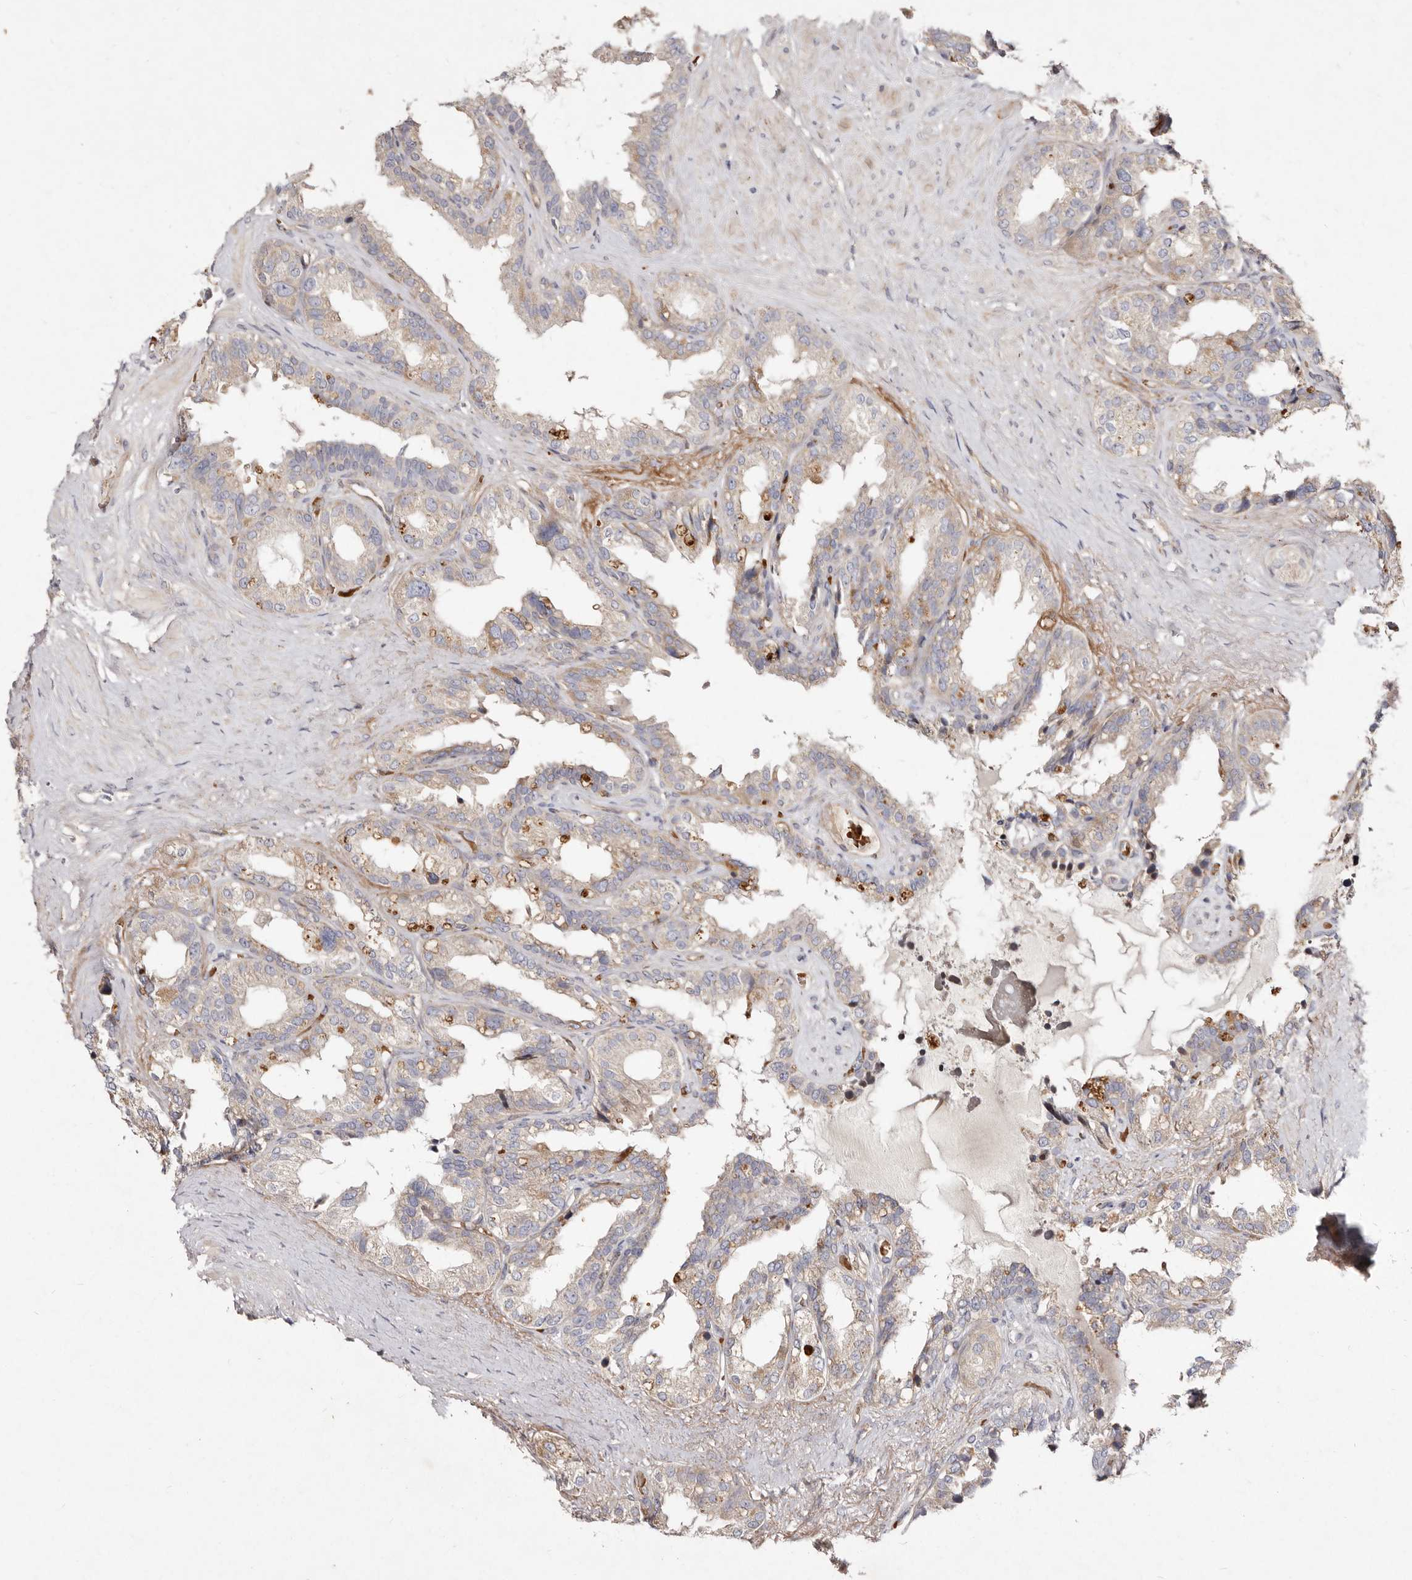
{"staining": {"intensity": "weak", "quantity": "<25%", "location": "cytoplasmic/membranous"}, "tissue": "seminal vesicle", "cell_type": "Glandular cells", "image_type": "normal", "snomed": [{"axis": "morphology", "description": "Normal tissue, NOS"}, {"axis": "topography", "description": "Seminal veicle"}], "caption": "A high-resolution histopathology image shows immunohistochemistry staining of unremarkable seminal vesicle, which shows no significant staining in glandular cells.", "gene": "SLC25A20", "patient": {"sex": "male", "age": 80}}